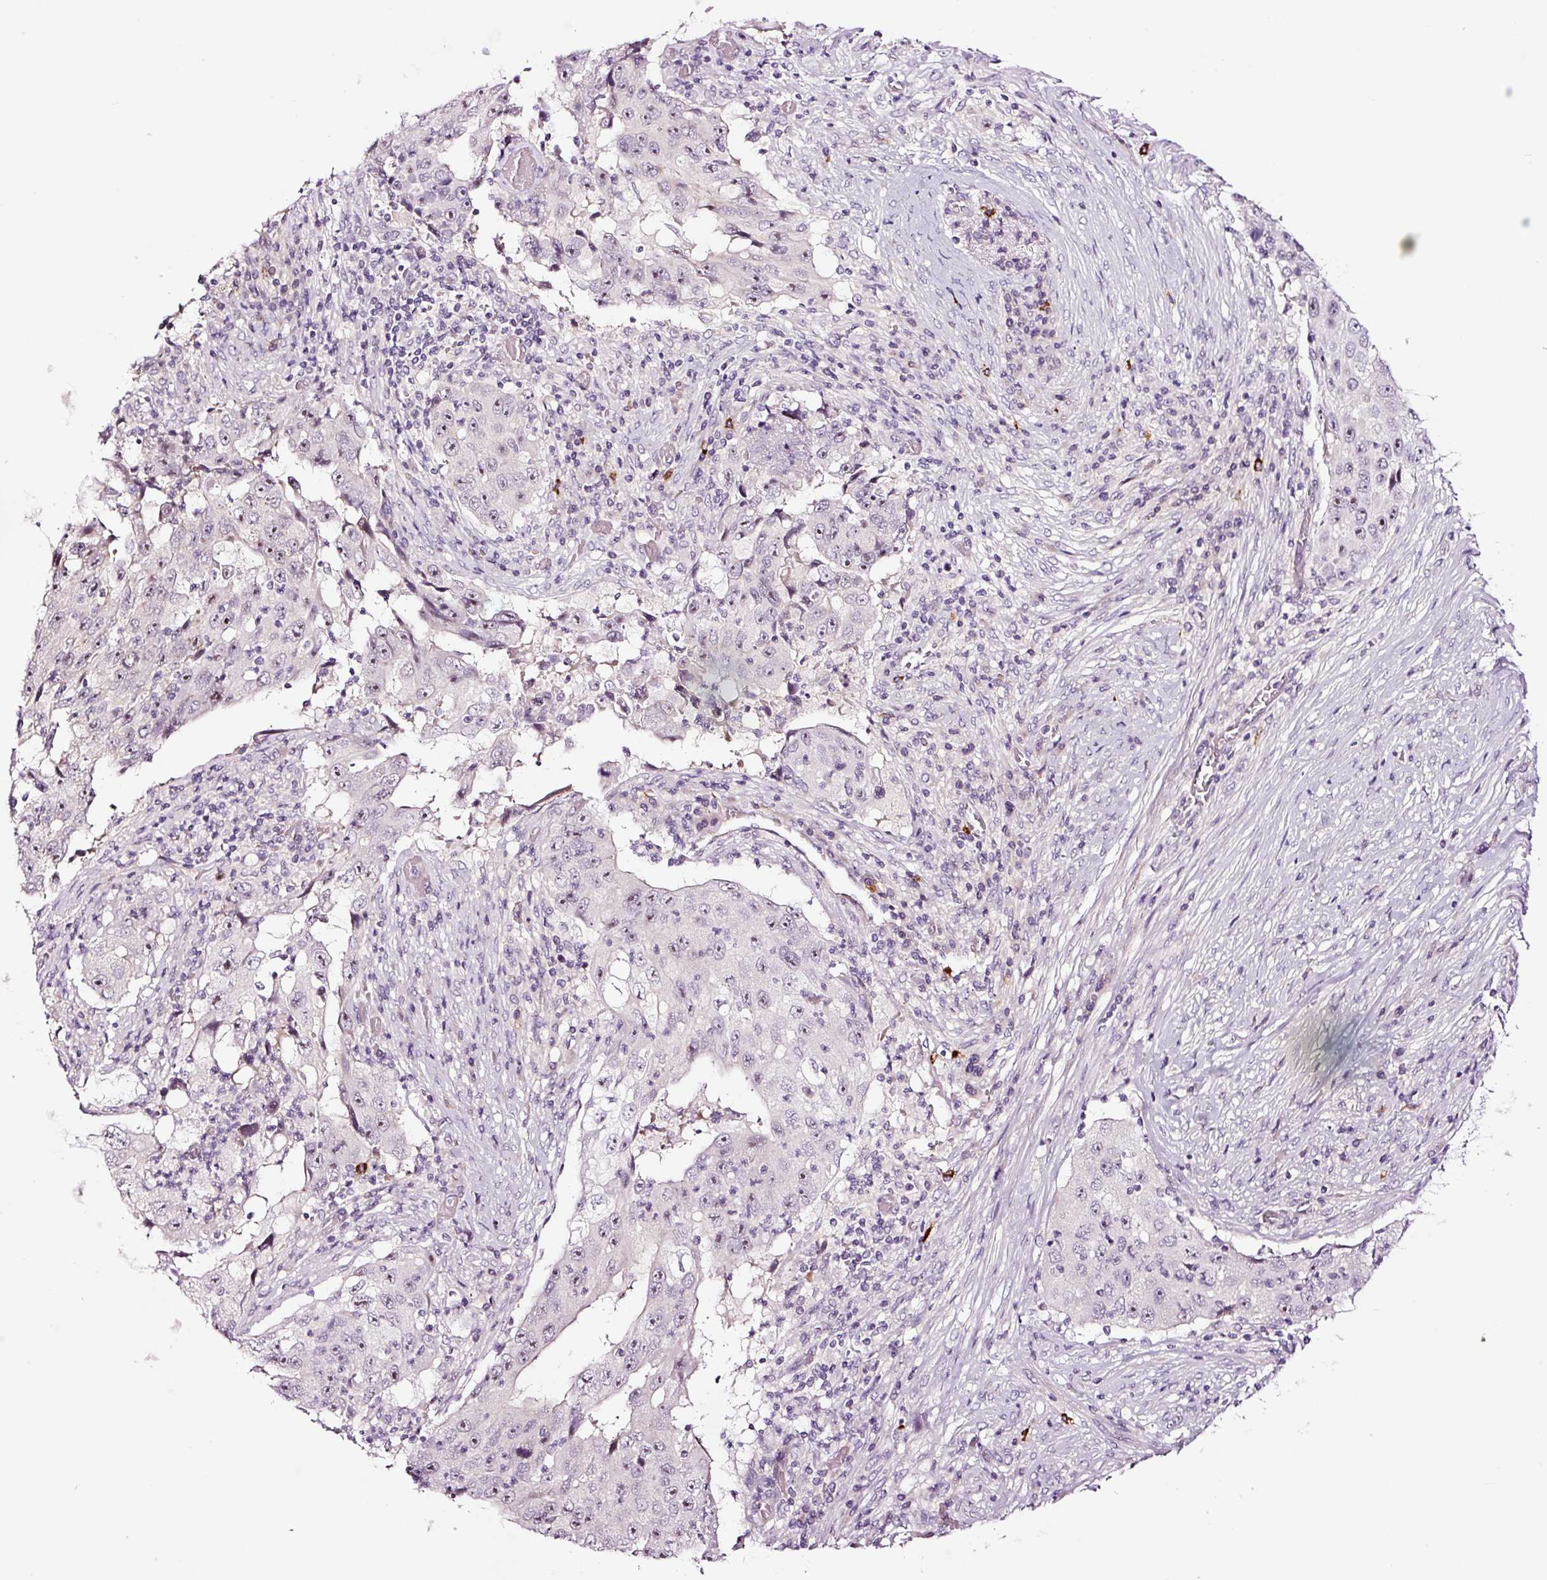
{"staining": {"intensity": "moderate", "quantity": "<25%", "location": "nuclear"}, "tissue": "lung cancer", "cell_type": "Tumor cells", "image_type": "cancer", "snomed": [{"axis": "morphology", "description": "Squamous cell carcinoma, NOS"}, {"axis": "topography", "description": "Lung"}], "caption": "Tumor cells demonstrate moderate nuclear expression in approximately <25% of cells in lung squamous cell carcinoma.", "gene": "UTP14A", "patient": {"sex": "male", "age": 64}}